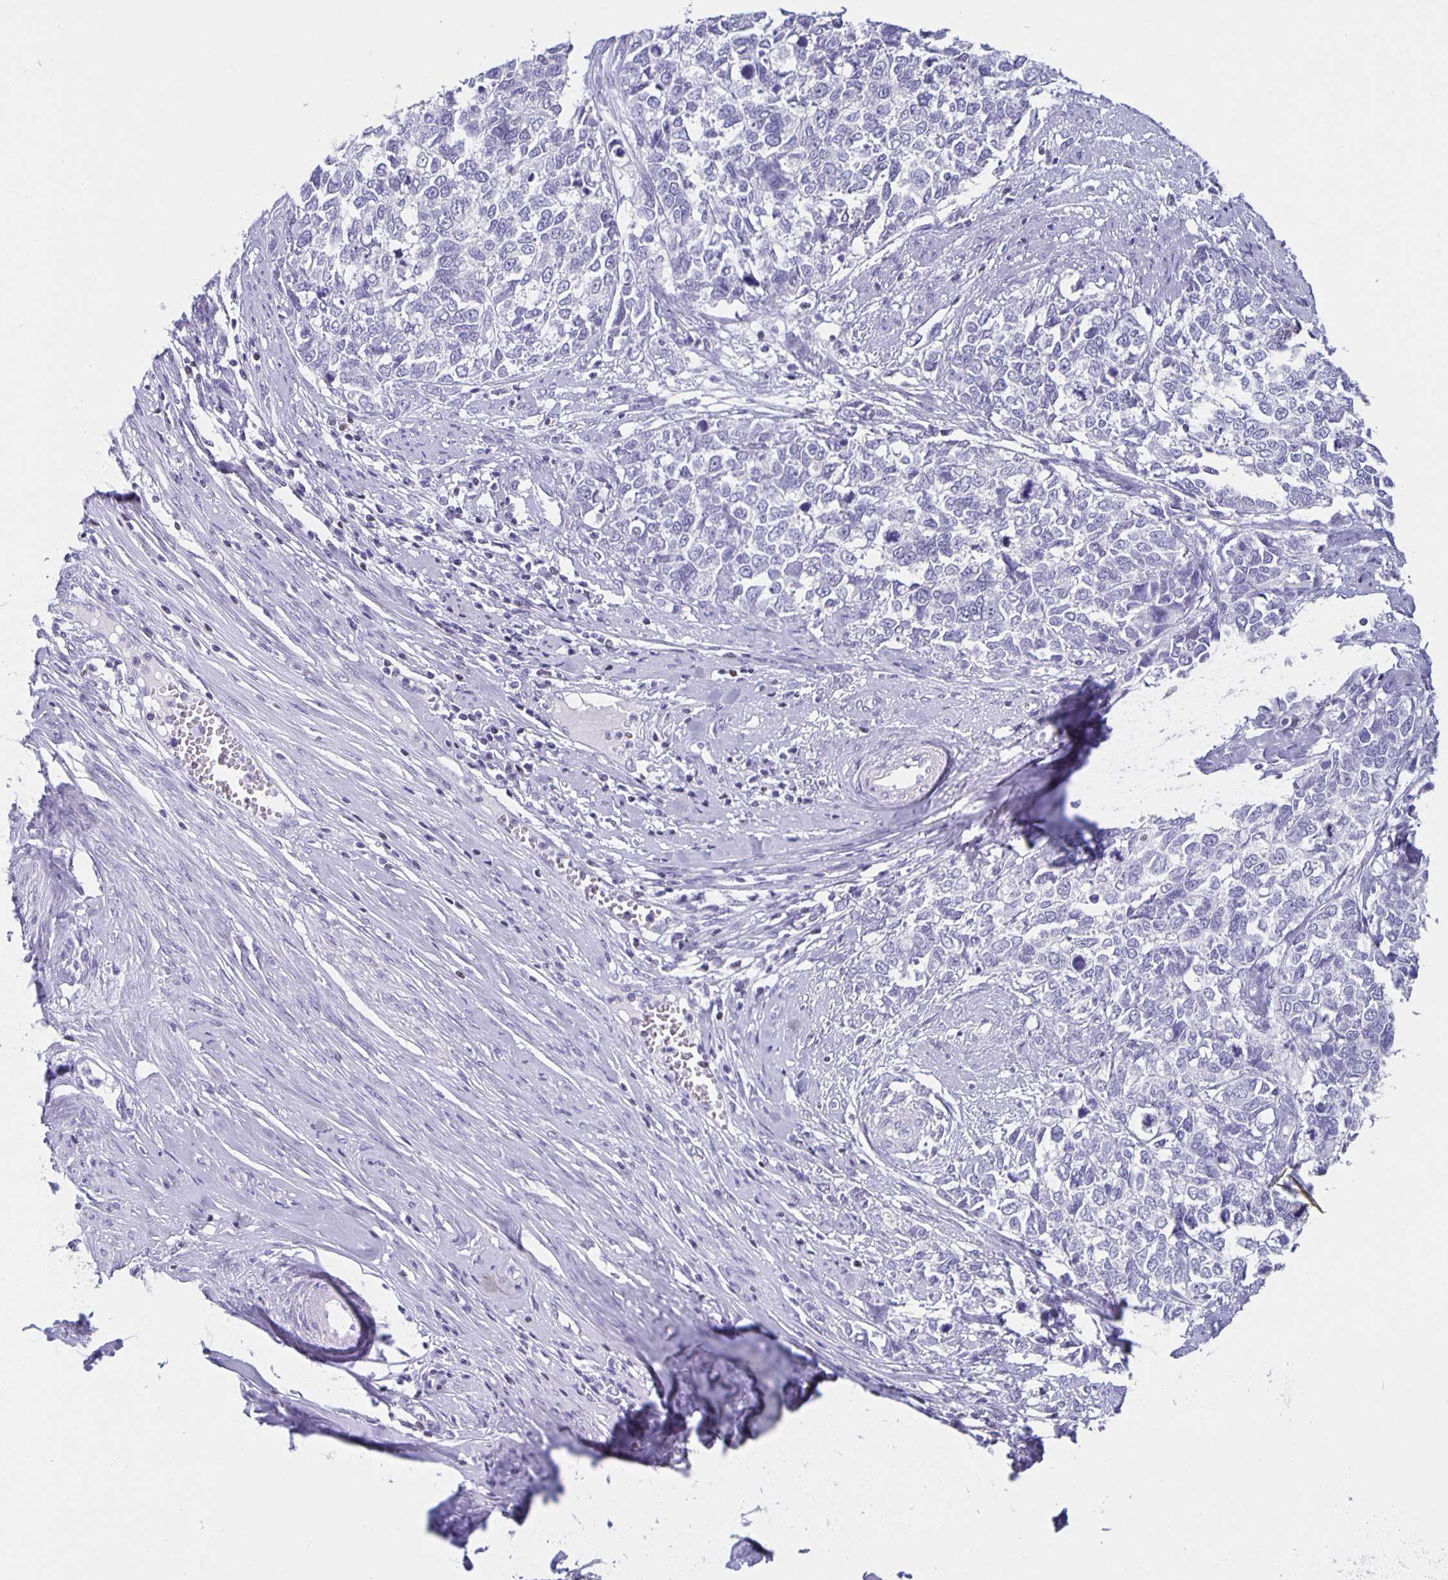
{"staining": {"intensity": "negative", "quantity": "none", "location": "none"}, "tissue": "cervical cancer", "cell_type": "Tumor cells", "image_type": "cancer", "snomed": [{"axis": "morphology", "description": "Adenocarcinoma, NOS"}, {"axis": "topography", "description": "Cervix"}], "caption": "This histopathology image is of cervical cancer stained with IHC to label a protein in brown with the nuclei are counter-stained blue. There is no staining in tumor cells. (DAB immunohistochemistry visualized using brightfield microscopy, high magnification).", "gene": "SATB2", "patient": {"sex": "female", "age": 63}}